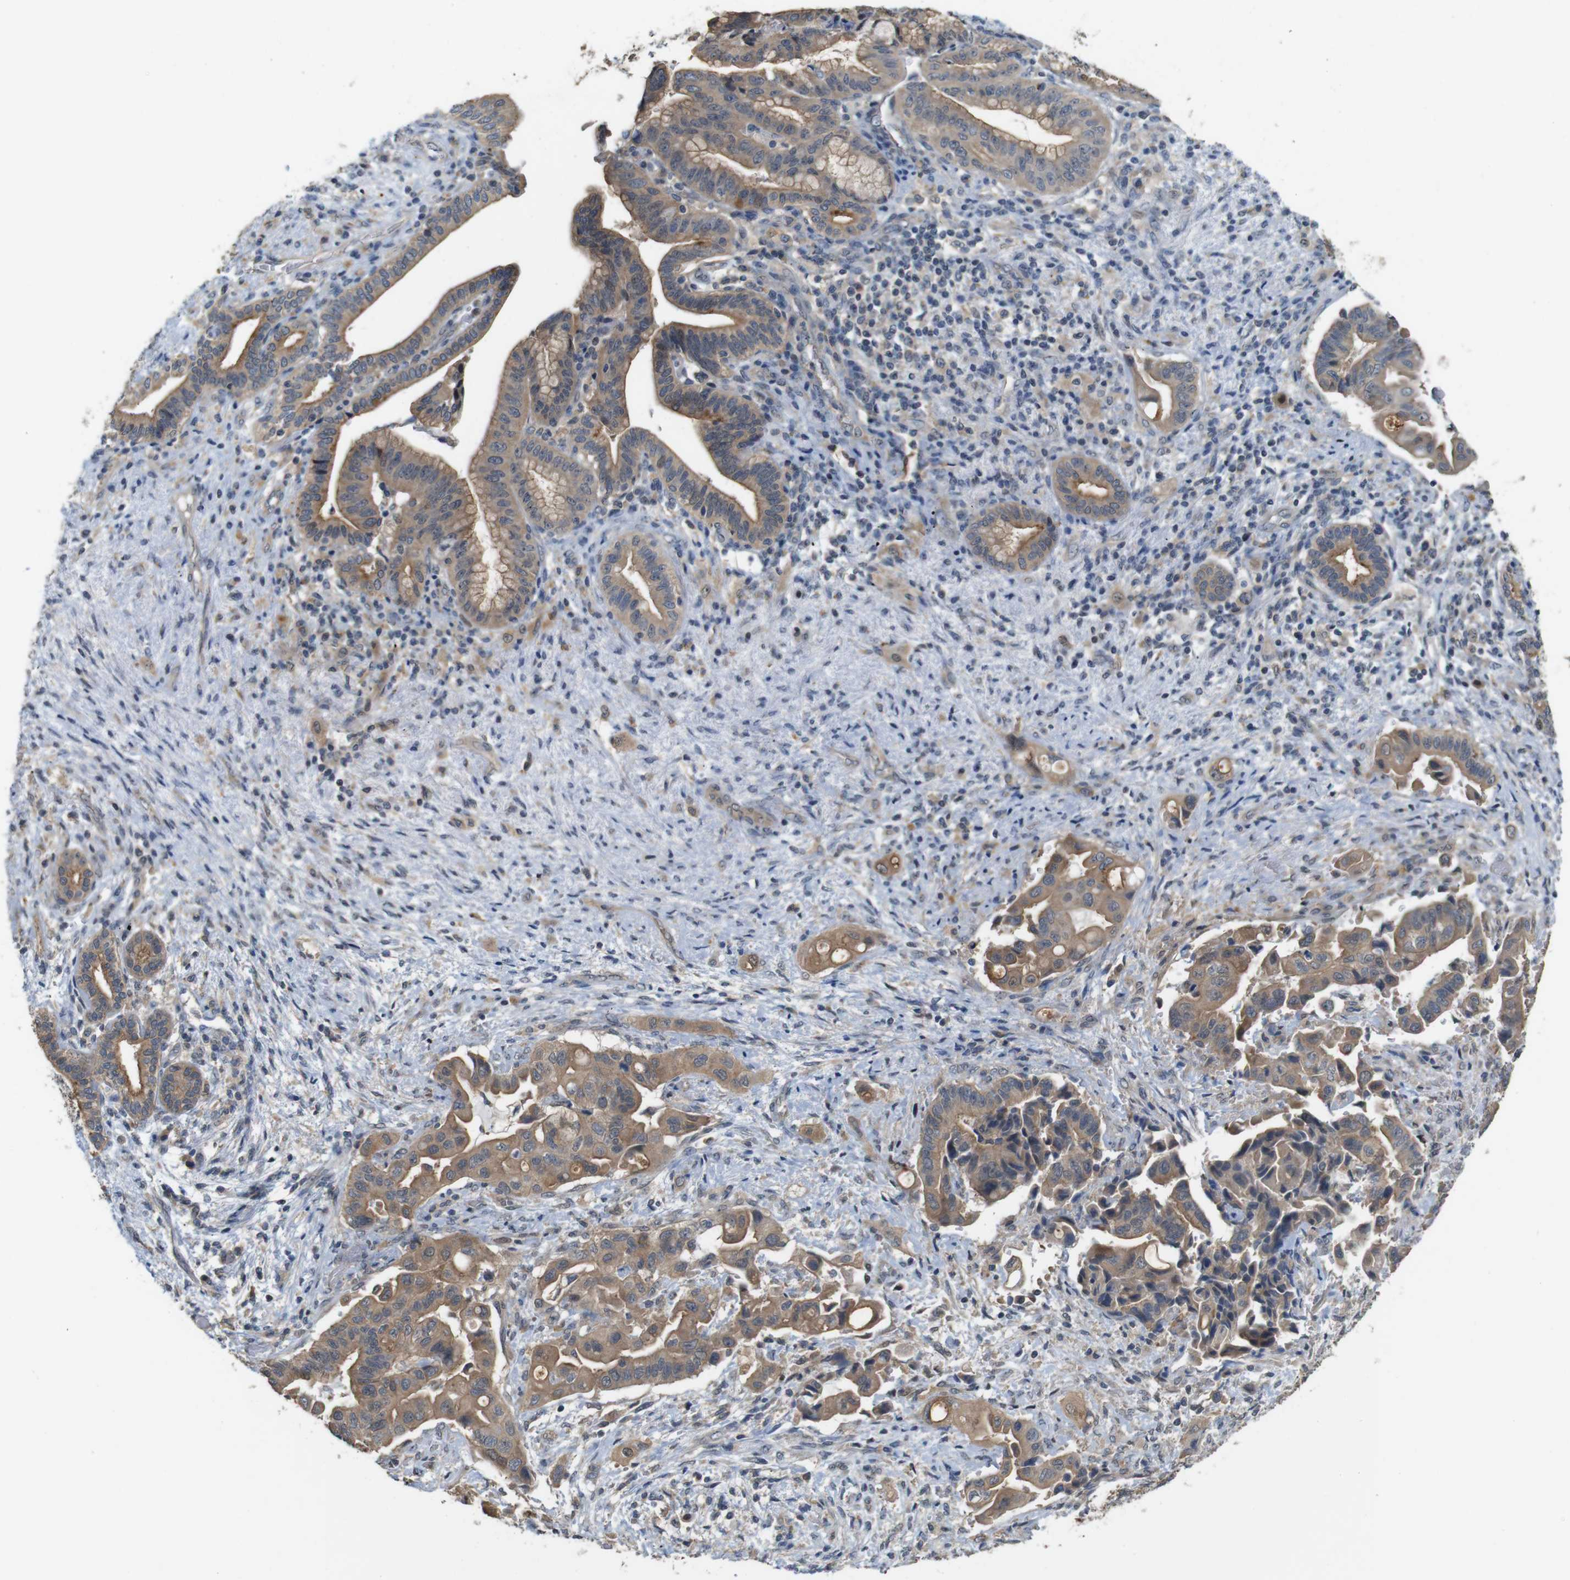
{"staining": {"intensity": "moderate", "quantity": ">75%", "location": "cytoplasmic/membranous"}, "tissue": "liver cancer", "cell_type": "Tumor cells", "image_type": "cancer", "snomed": [{"axis": "morphology", "description": "Cholangiocarcinoma"}, {"axis": "topography", "description": "Liver"}], "caption": "Protein expression analysis of liver cancer (cholangiocarcinoma) displays moderate cytoplasmic/membranous staining in approximately >75% of tumor cells.", "gene": "CDC34", "patient": {"sex": "female", "age": 61}}